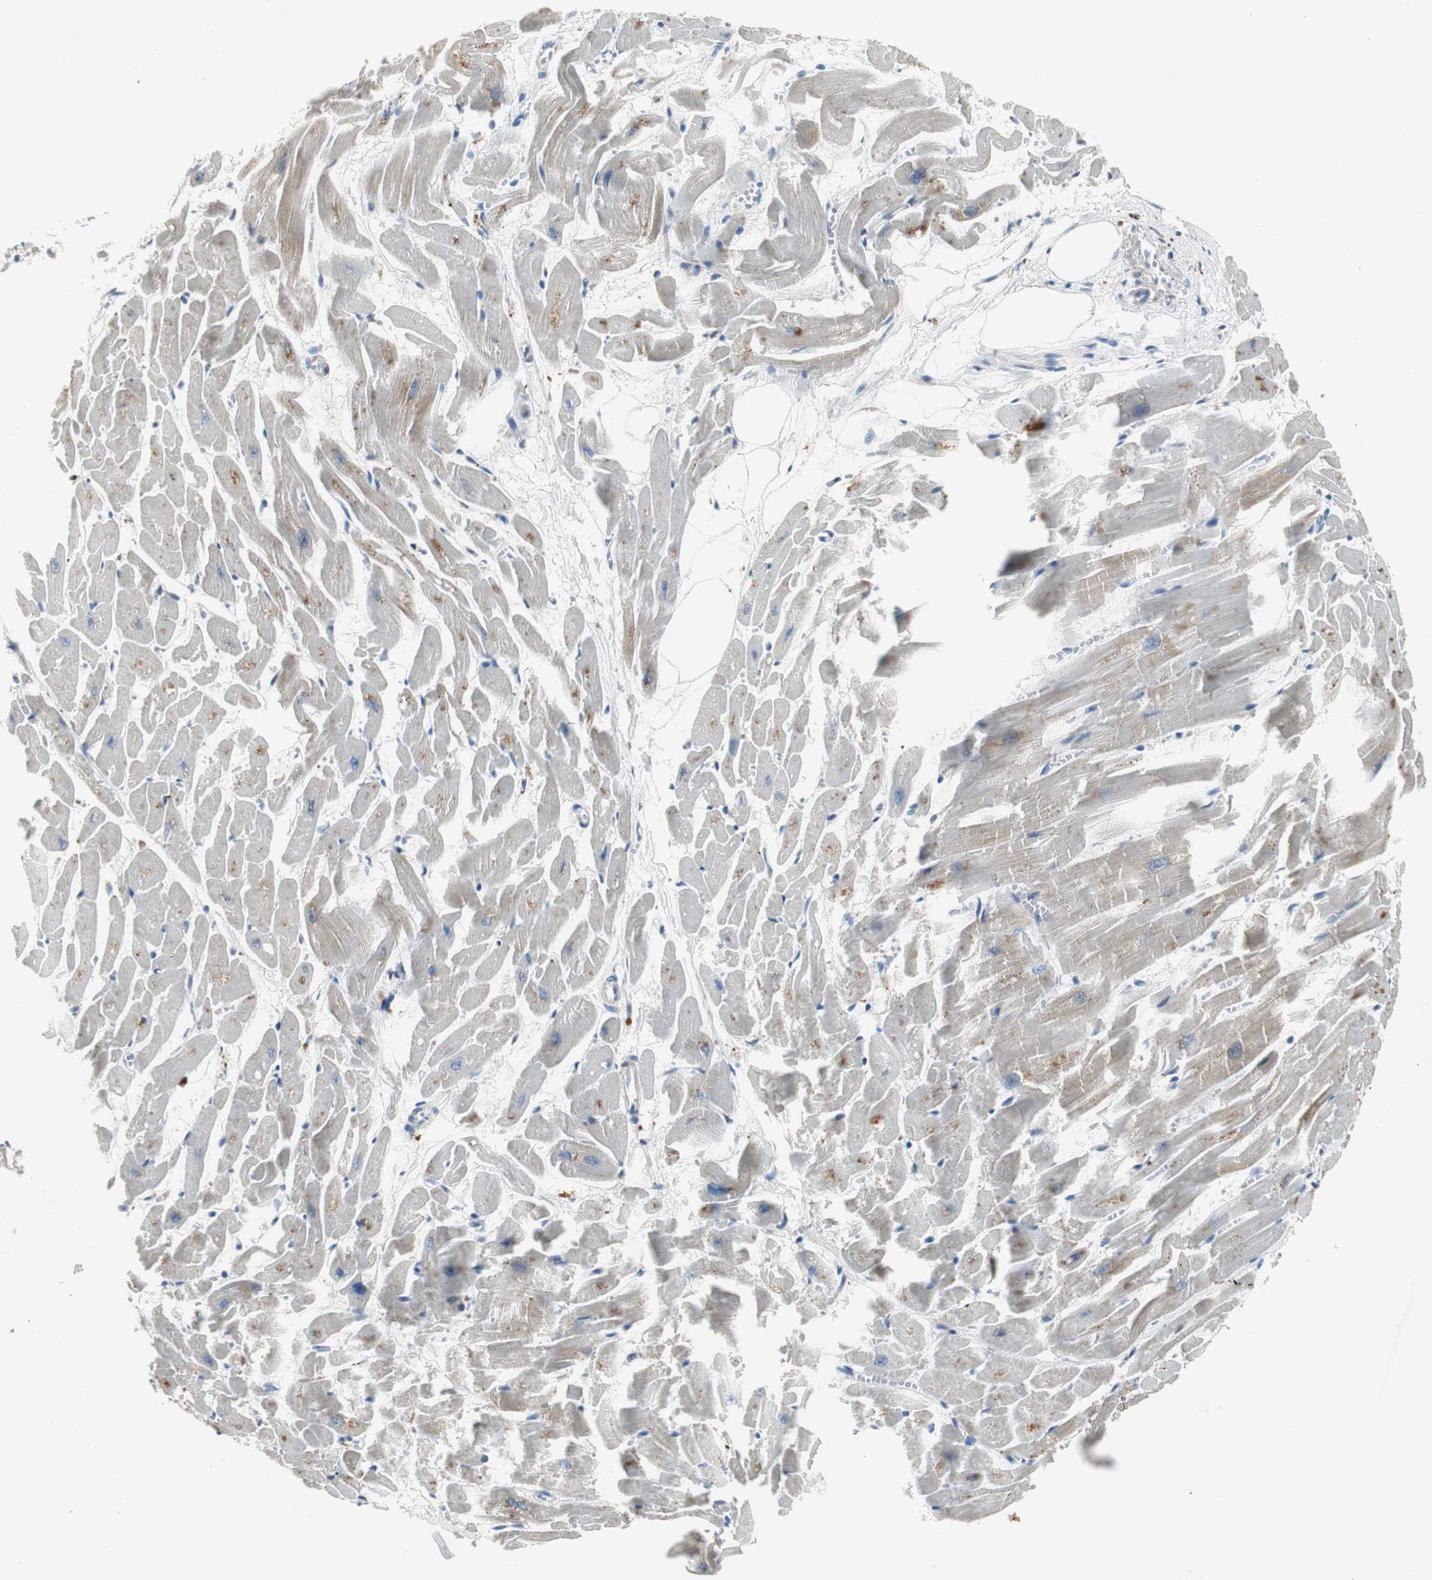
{"staining": {"intensity": "weak", "quantity": "25%-75%", "location": "cytoplasmic/membranous"}, "tissue": "heart muscle", "cell_type": "Cardiomyocytes", "image_type": "normal", "snomed": [{"axis": "morphology", "description": "Normal tissue, NOS"}, {"axis": "topography", "description": "Heart"}], "caption": "Cardiomyocytes reveal low levels of weak cytoplasmic/membranous expression in approximately 25%-75% of cells in benign heart muscle.", "gene": "NLGN1", "patient": {"sex": "female", "age": 19}}